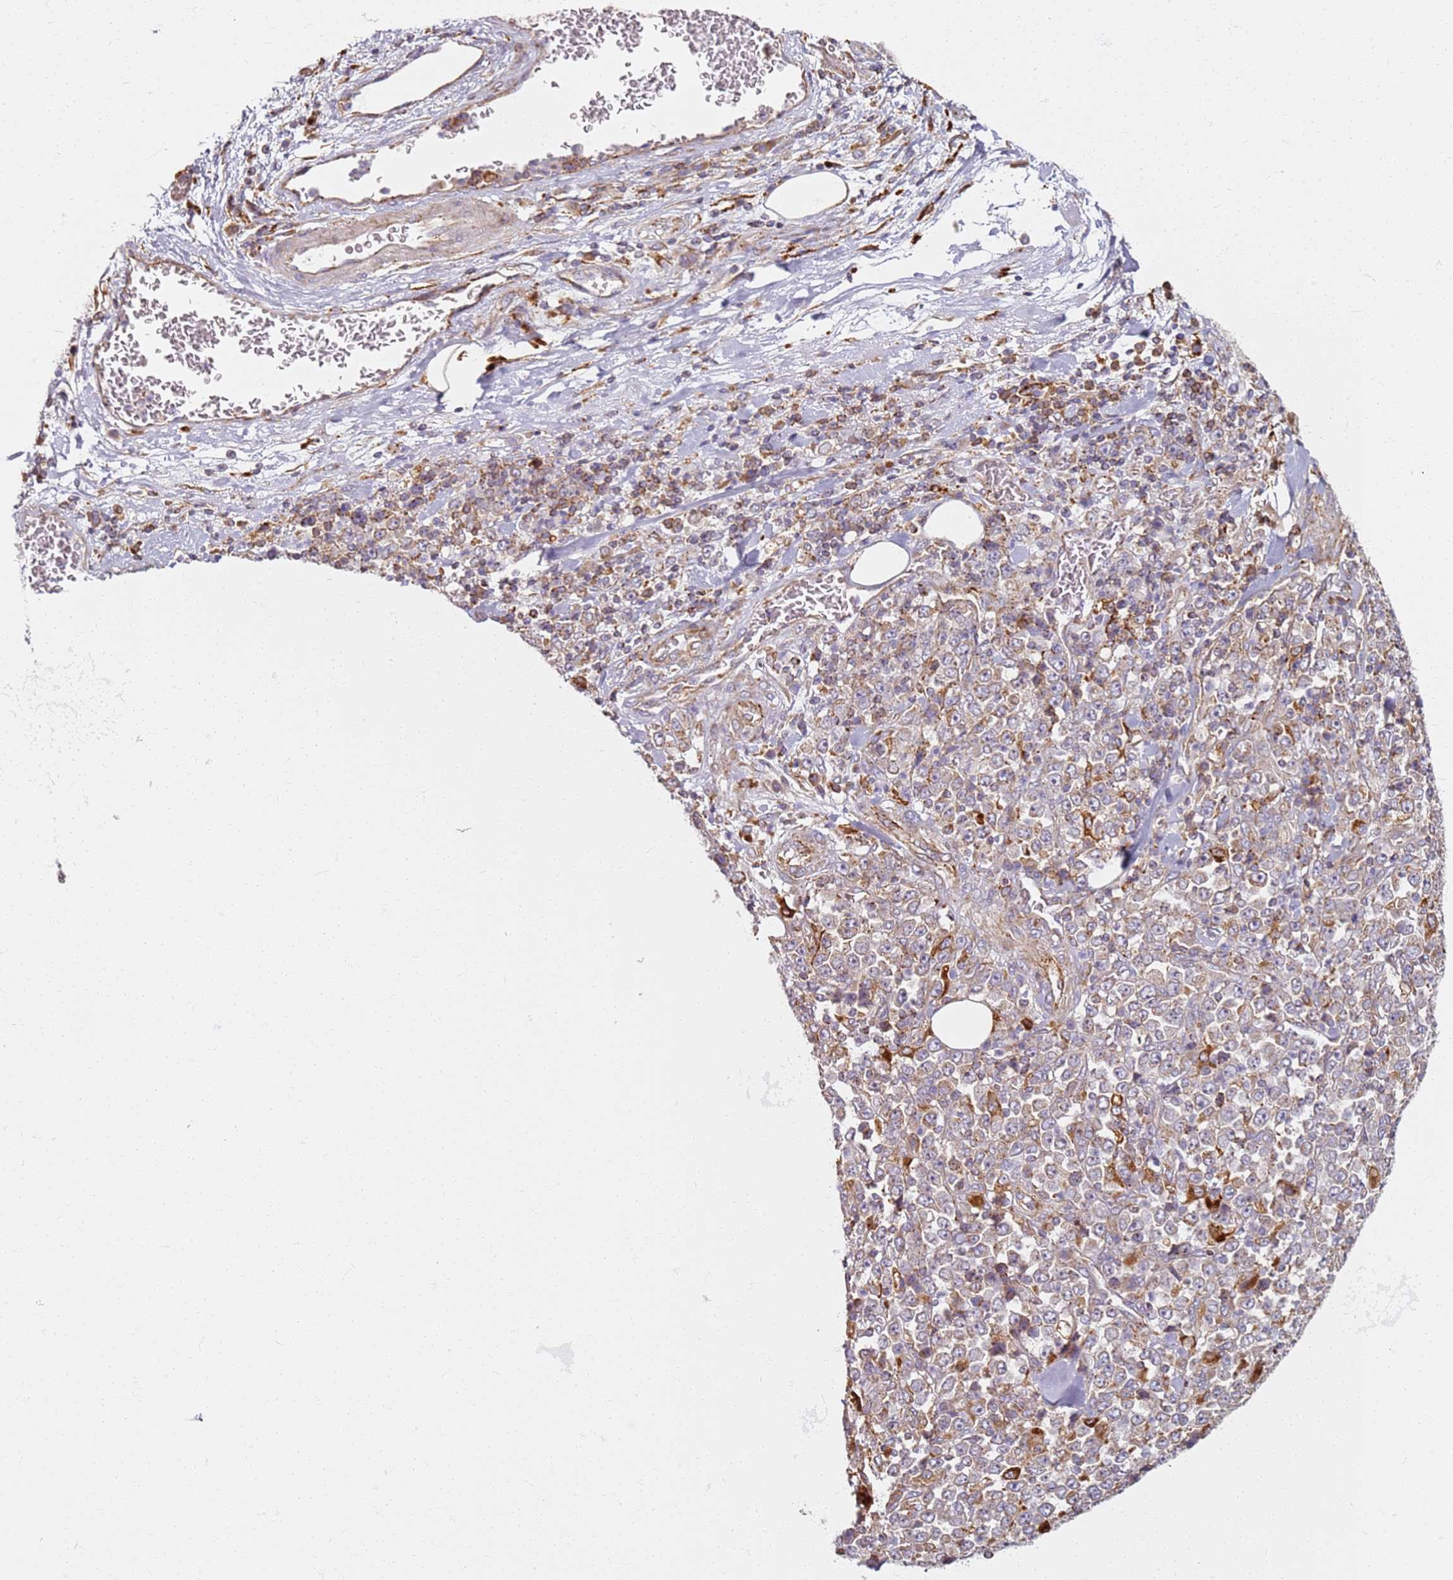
{"staining": {"intensity": "weak", "quantity": ">75%", "location": "cytoplasmic/membranous"}, "tissue": "stomach cancer", "cell_type": "Tumor cells", "image_type": "cancer", "snomed": [{"axis": "morphology", "description": "Normal tissue, NOS"}, {"axis": "morphology", "description": "Adenocarcinoma, NOS"}, {"axis": "topography", "description": "Stomach, upper"}, {"axis": "topography", "description": "Stomach"}], "caption": "Human adenocarcinoma (stomach) stained with a protein marker displays weak staining in tumor cells.", "gene": "PROKR2", "patient": {"sex": "male", "age": 59}}